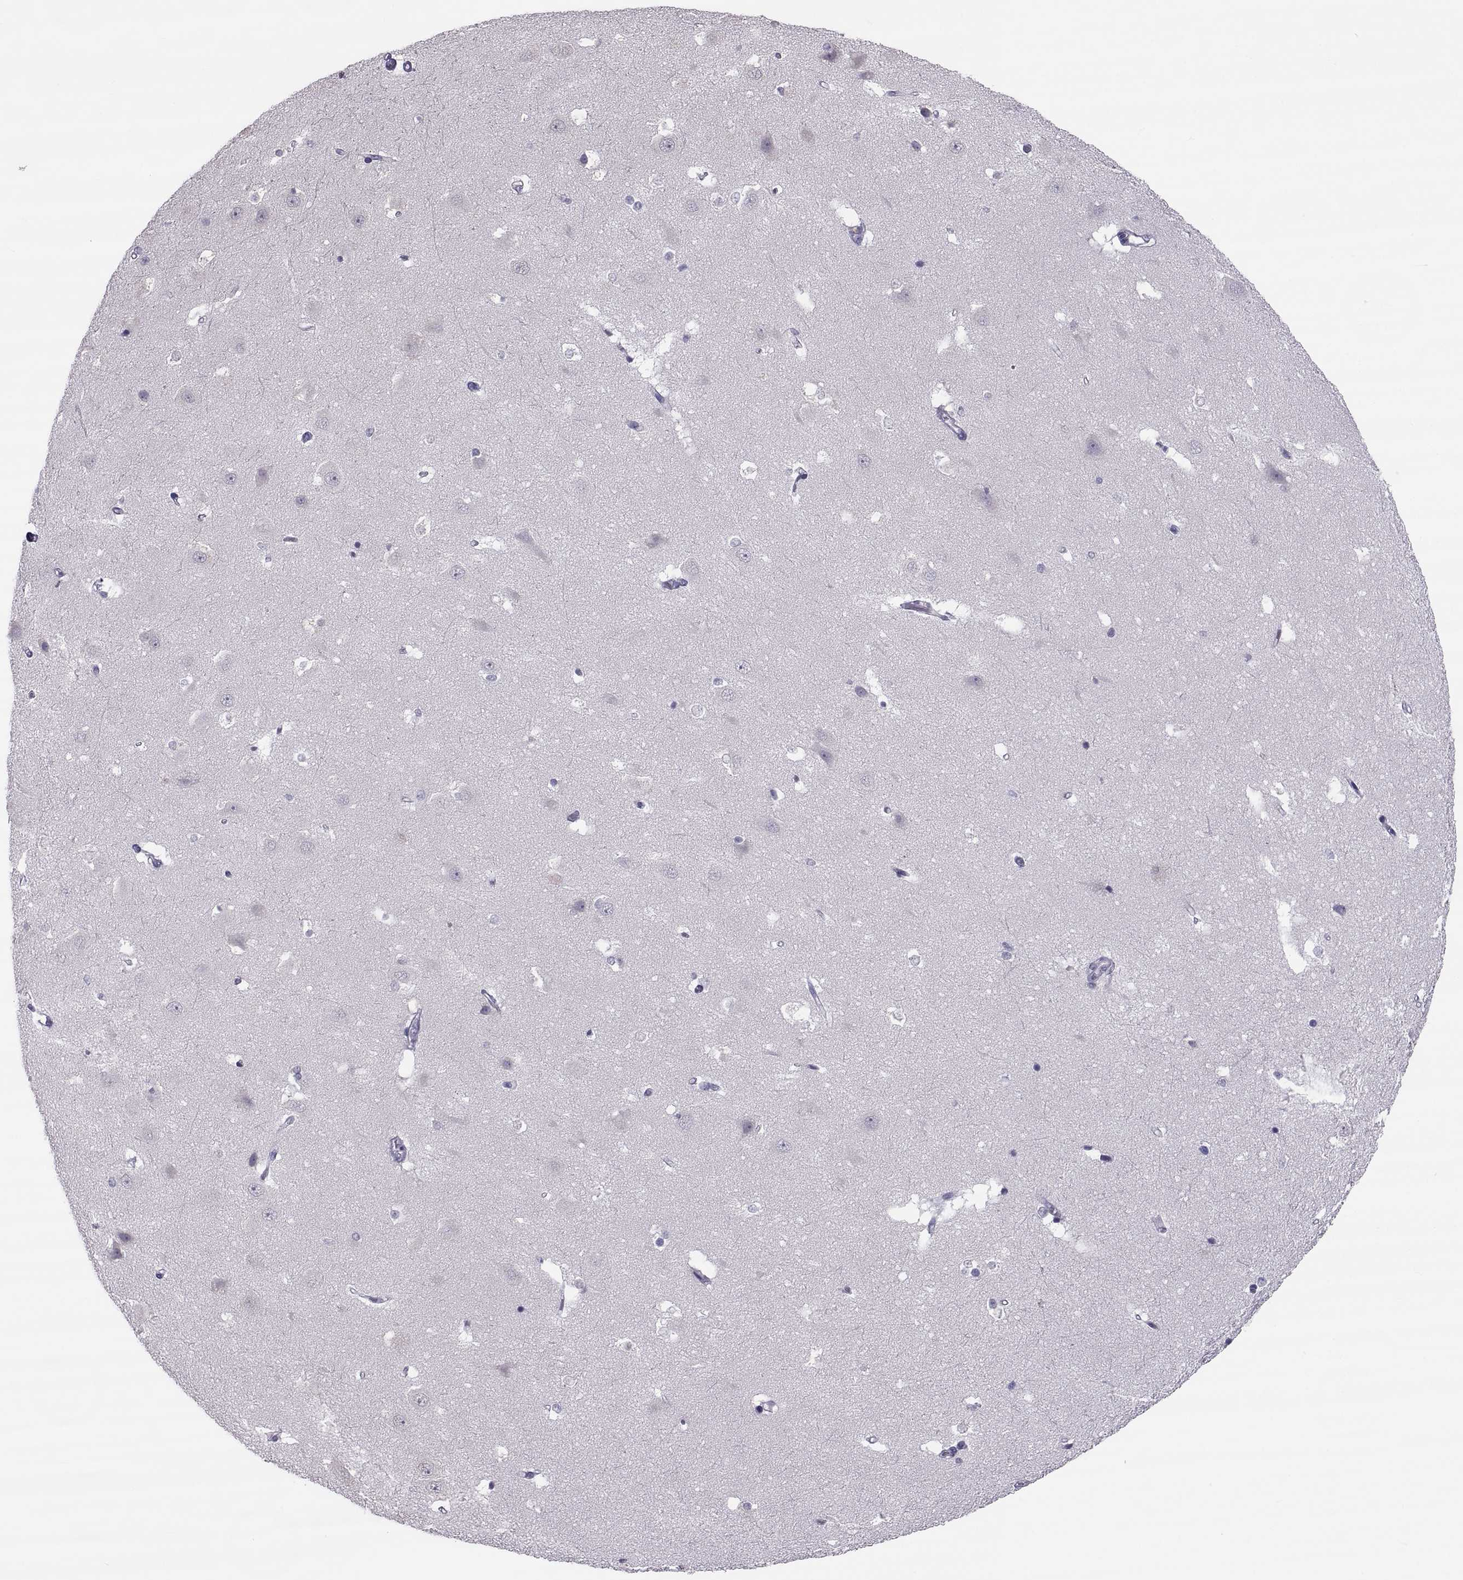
{"staining": {"intensity": "negative", "quantity": "none", "location": "none"}, "tissue": "hippocampus", "cell_type": "Glial cells", "image_type": "normal", "snomed": [{"axis": "morphology", "description": "Normal tissue, NOS"}, {"axis": "topography", "description": "Hippocampus"}], "caption": "Benign hippocampus was stained to show a protein in brown. There is no significant staining in glial cells.", "gene": "IGSF1", "patient": {"sex": "male", "age": 44}}